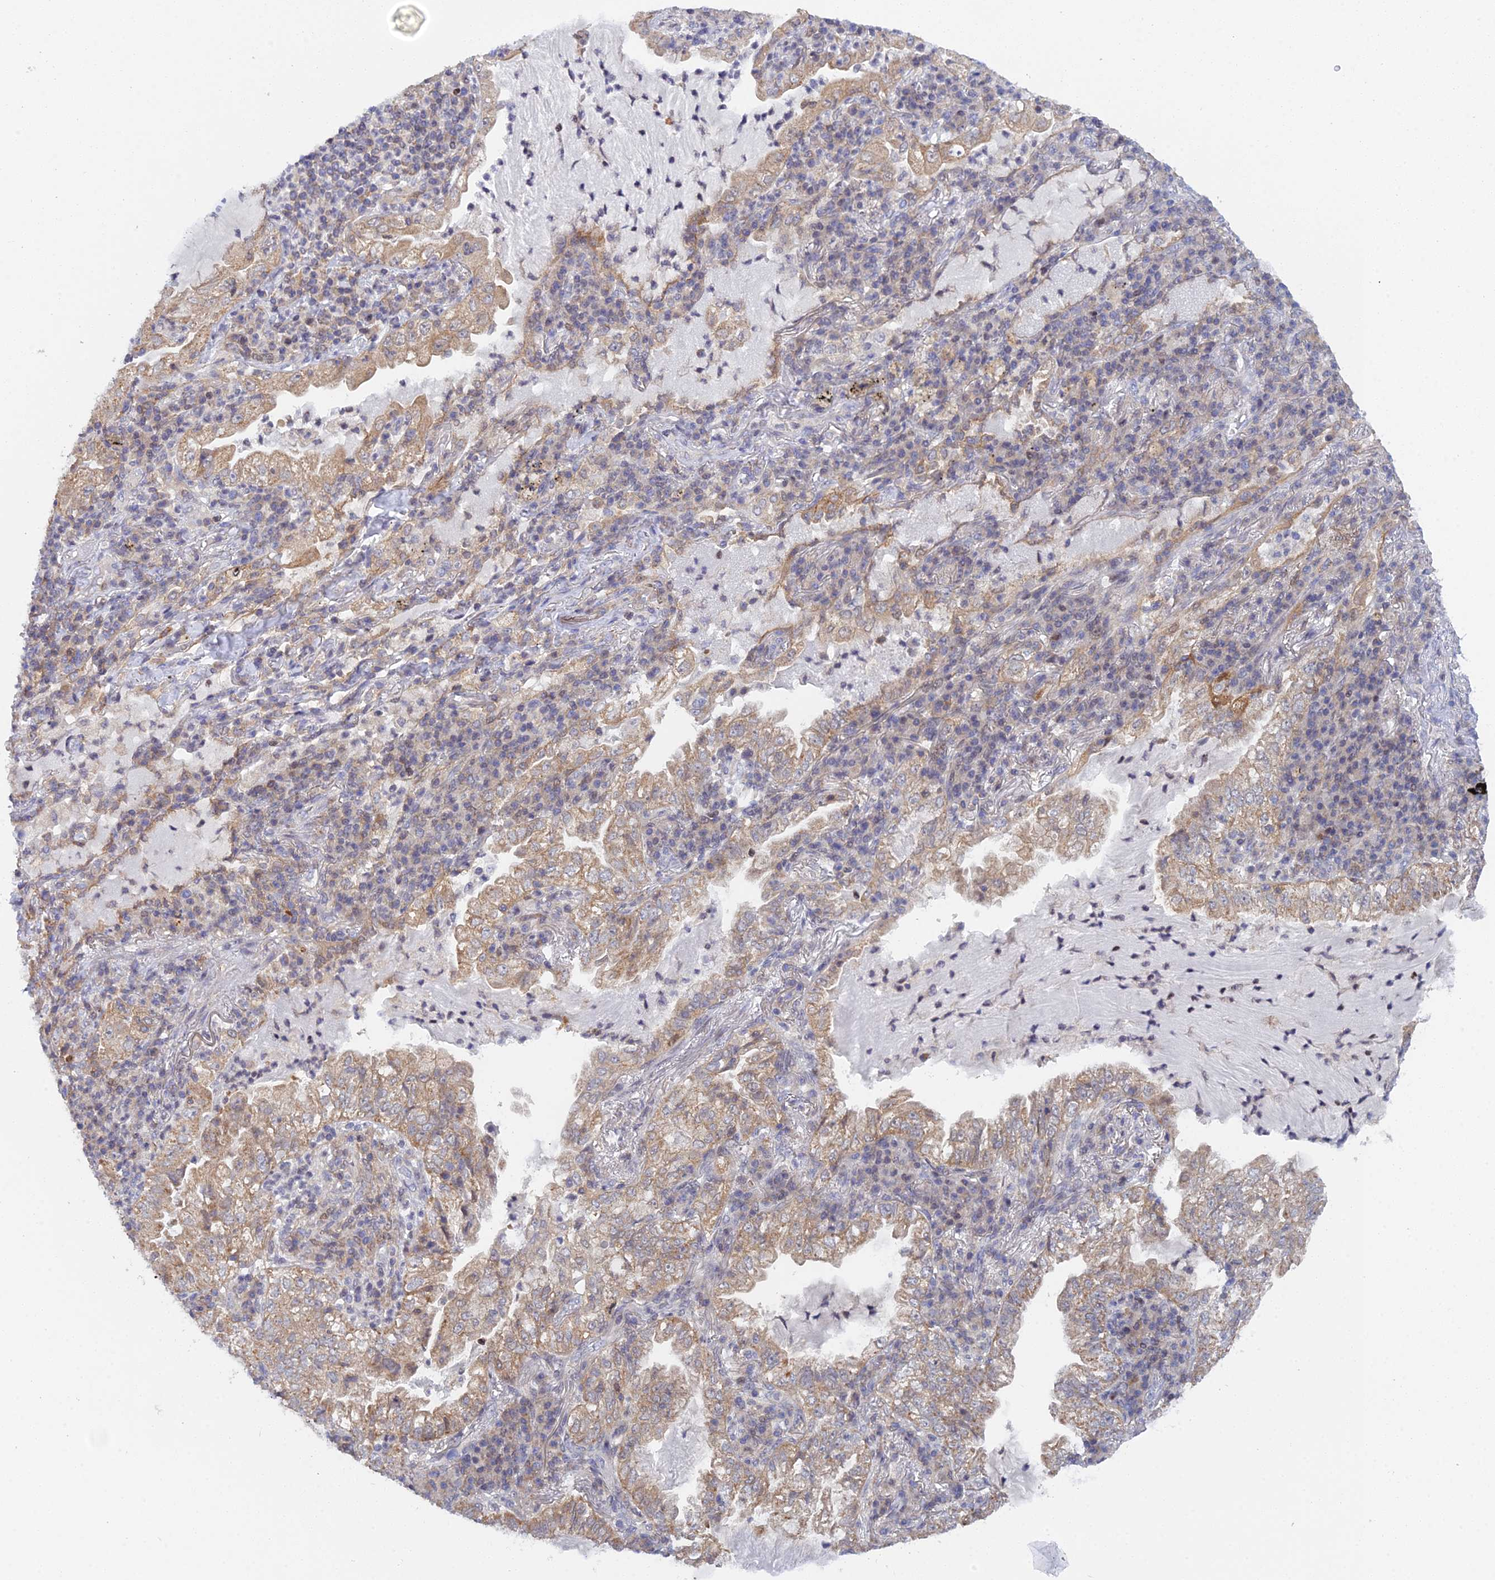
{"staining": {"intensity": "weak", "quantity": ">75%", "location": "cytoplasmic/membranous"}, "tissue": "lung cancer", "cell_type": "Tumor cells", "image_type": "cancer", "snomed": [{"axis": "morphology", "description": "Adenocarcinoma, NOS"}, {"axis": "topography", "description": "Lung"}], "caption": "Tumor cells reveal low levels of weak cytoplasmic/membranous positivity in approximately >75% of cells in lung cancer. The staining was performed using DAB (3,3'-diaminobenzidine), with brown indicating positive protein expression. Nuclei are stained blue with hematoxylin.", "gene": "ELOA2", "patient": {"sex": "female", "age": 73}}